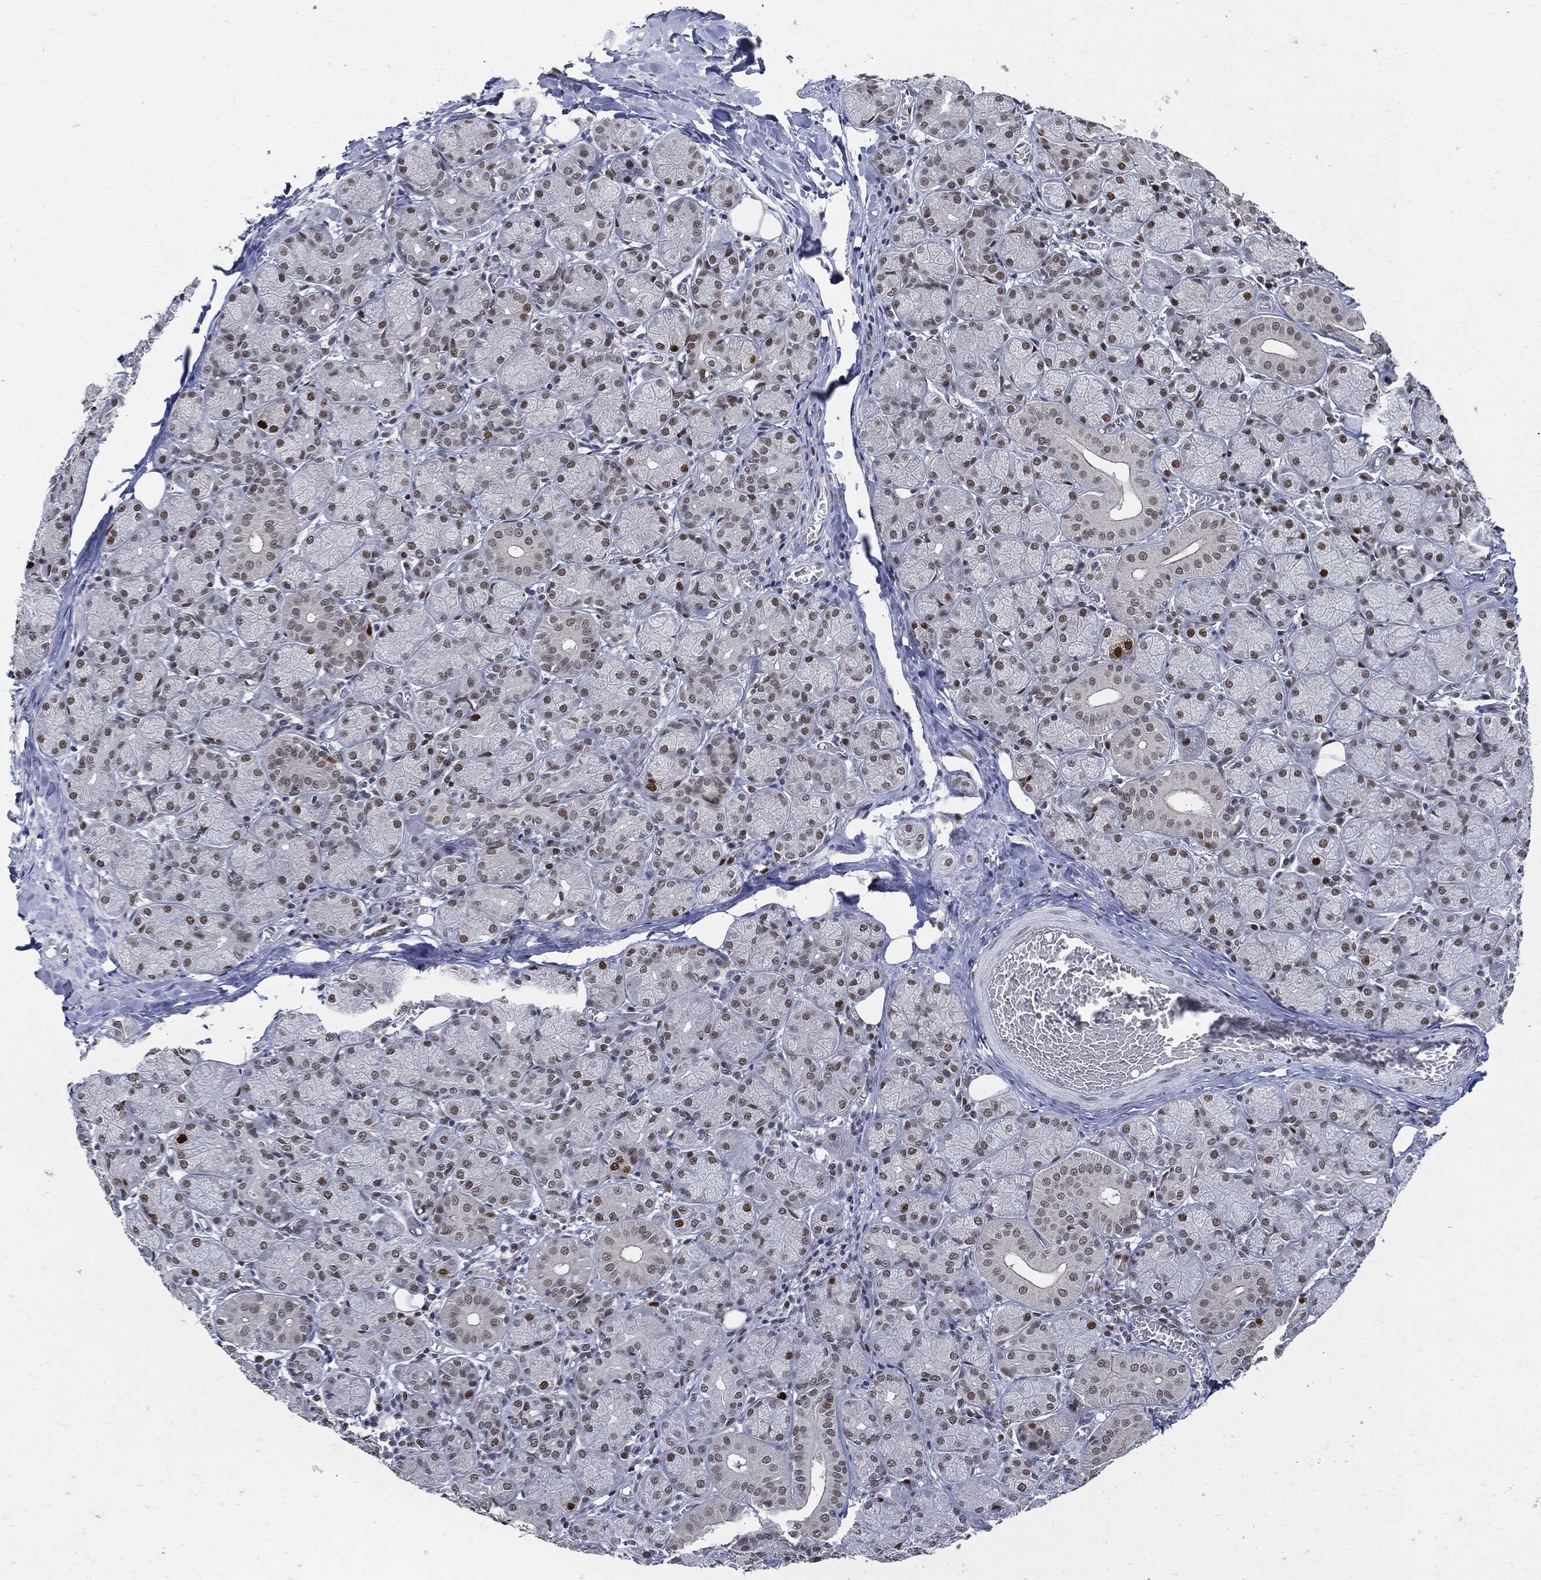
{"staining": {"intensity": "strong", "quantity": "<25%", "location": "nuclear"}, "tissue": "salivary gland", "cell_type": "Glandular cells", "image_type": "normal", "snomed": [{"axis": "morphology", "description": "Normal tissue, NOS"}, {"axis": "topography", "description": "Salivary gland"}, {"axis": "topography", "description": "Peripheral nerve tissue"}], "caption": "The micrograph demonstrates immunohistochemical staining of benign salivary gland. There is strong nuclear staining is seen in approximately <25% of glandular cells.", "gene": "PCNA", "patient": {"sex": "female", "age": 24}}